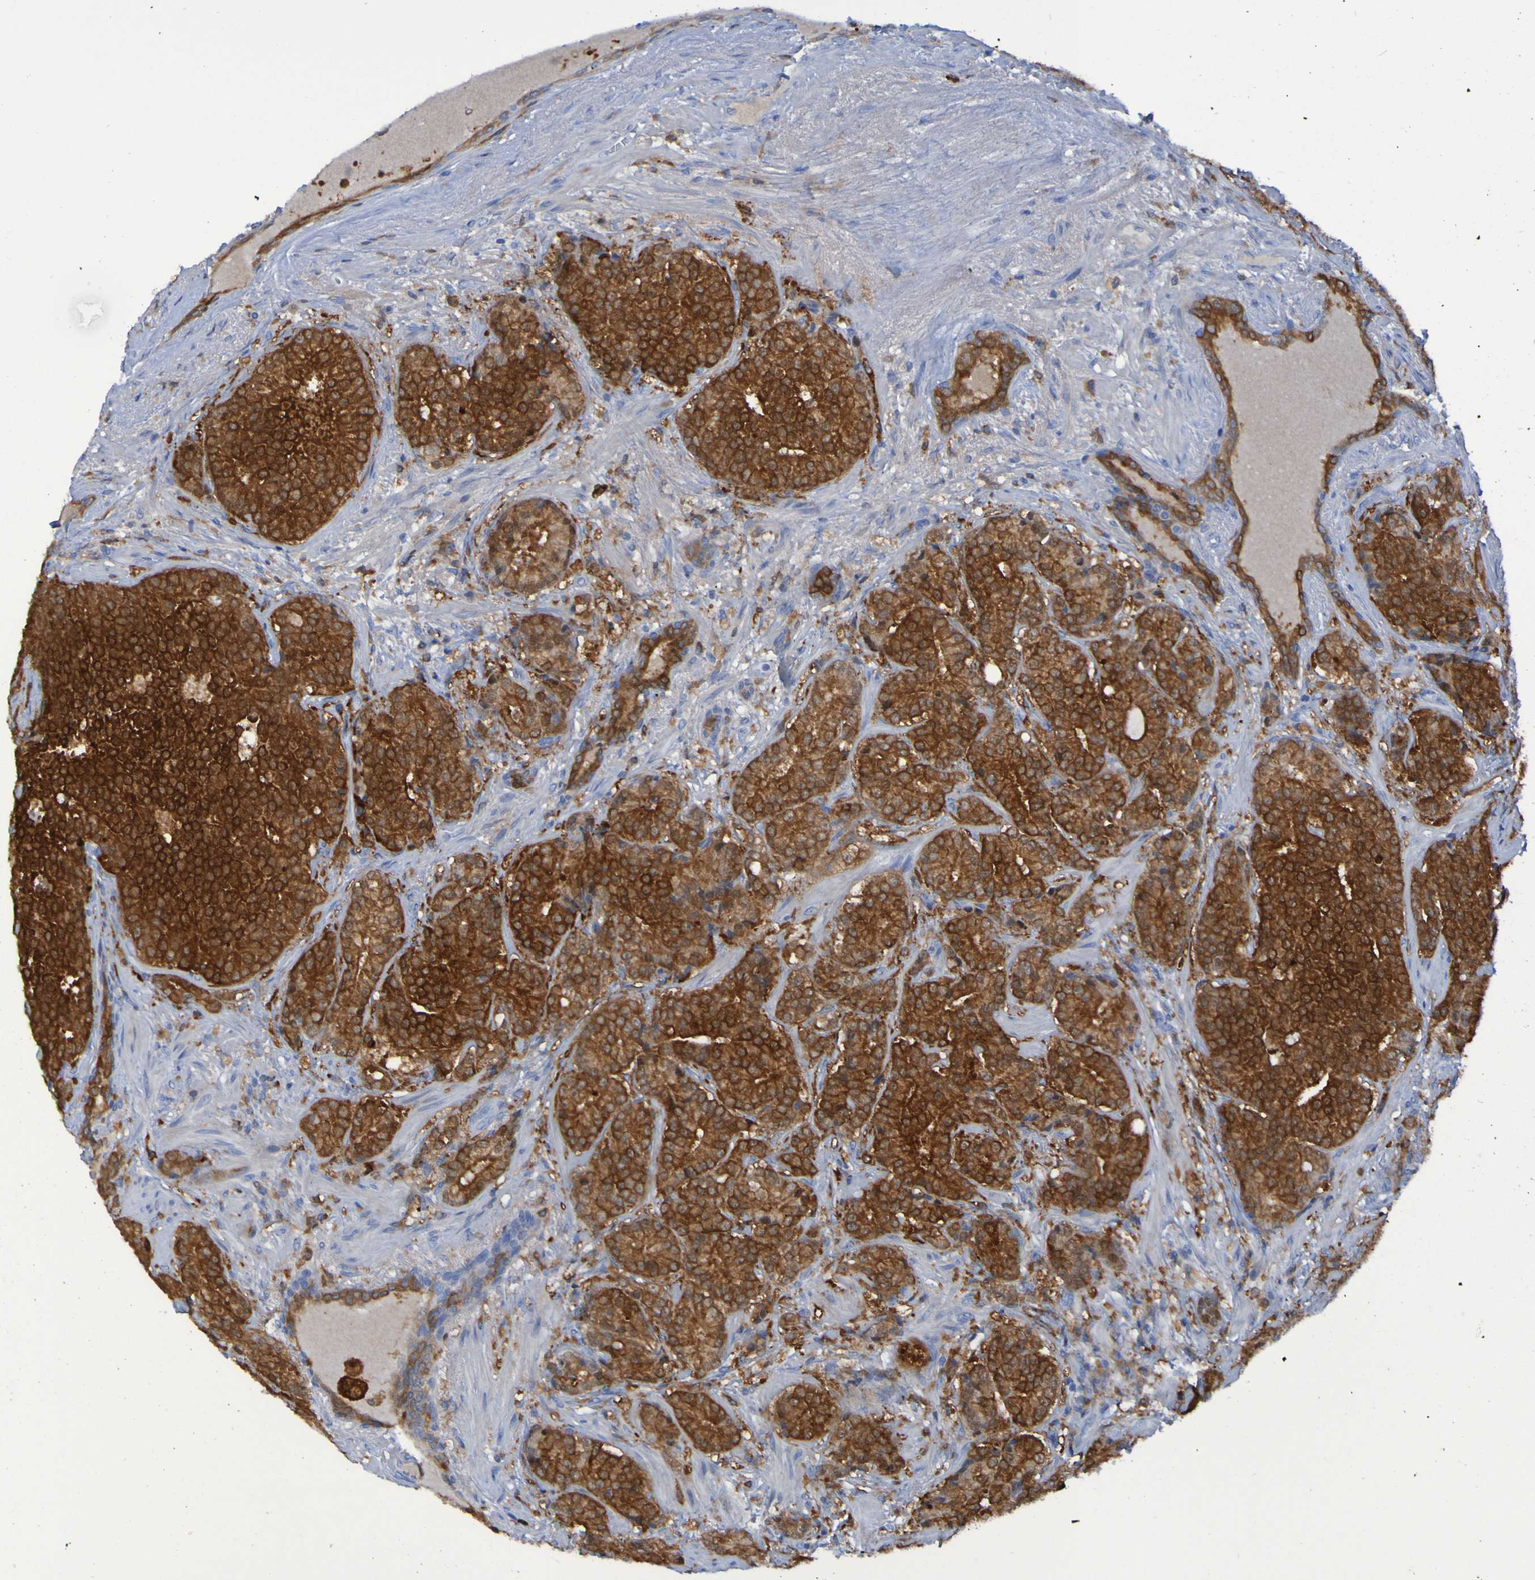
{"staining": {"intensity": "moderate", "quantity": ">75%", "location": "cytoplasmic/membranous"}, "tissue": "prostate cancer", "cell_type": "Tumor cells", "image_type": "cancer", "snomed": [{"axis": "morphology", "description": "Adenocarcinoma, High grade"}, {"axis": "topography", "description": "Prostate"}], "caption": "Protein staining of prostate cancer tissue shows moderate cytoplasmic/membranous positivity in approximately >75% of tumor cells.", "gene": "MPPE1", "patient": {"sex": "male", "age": 61}}